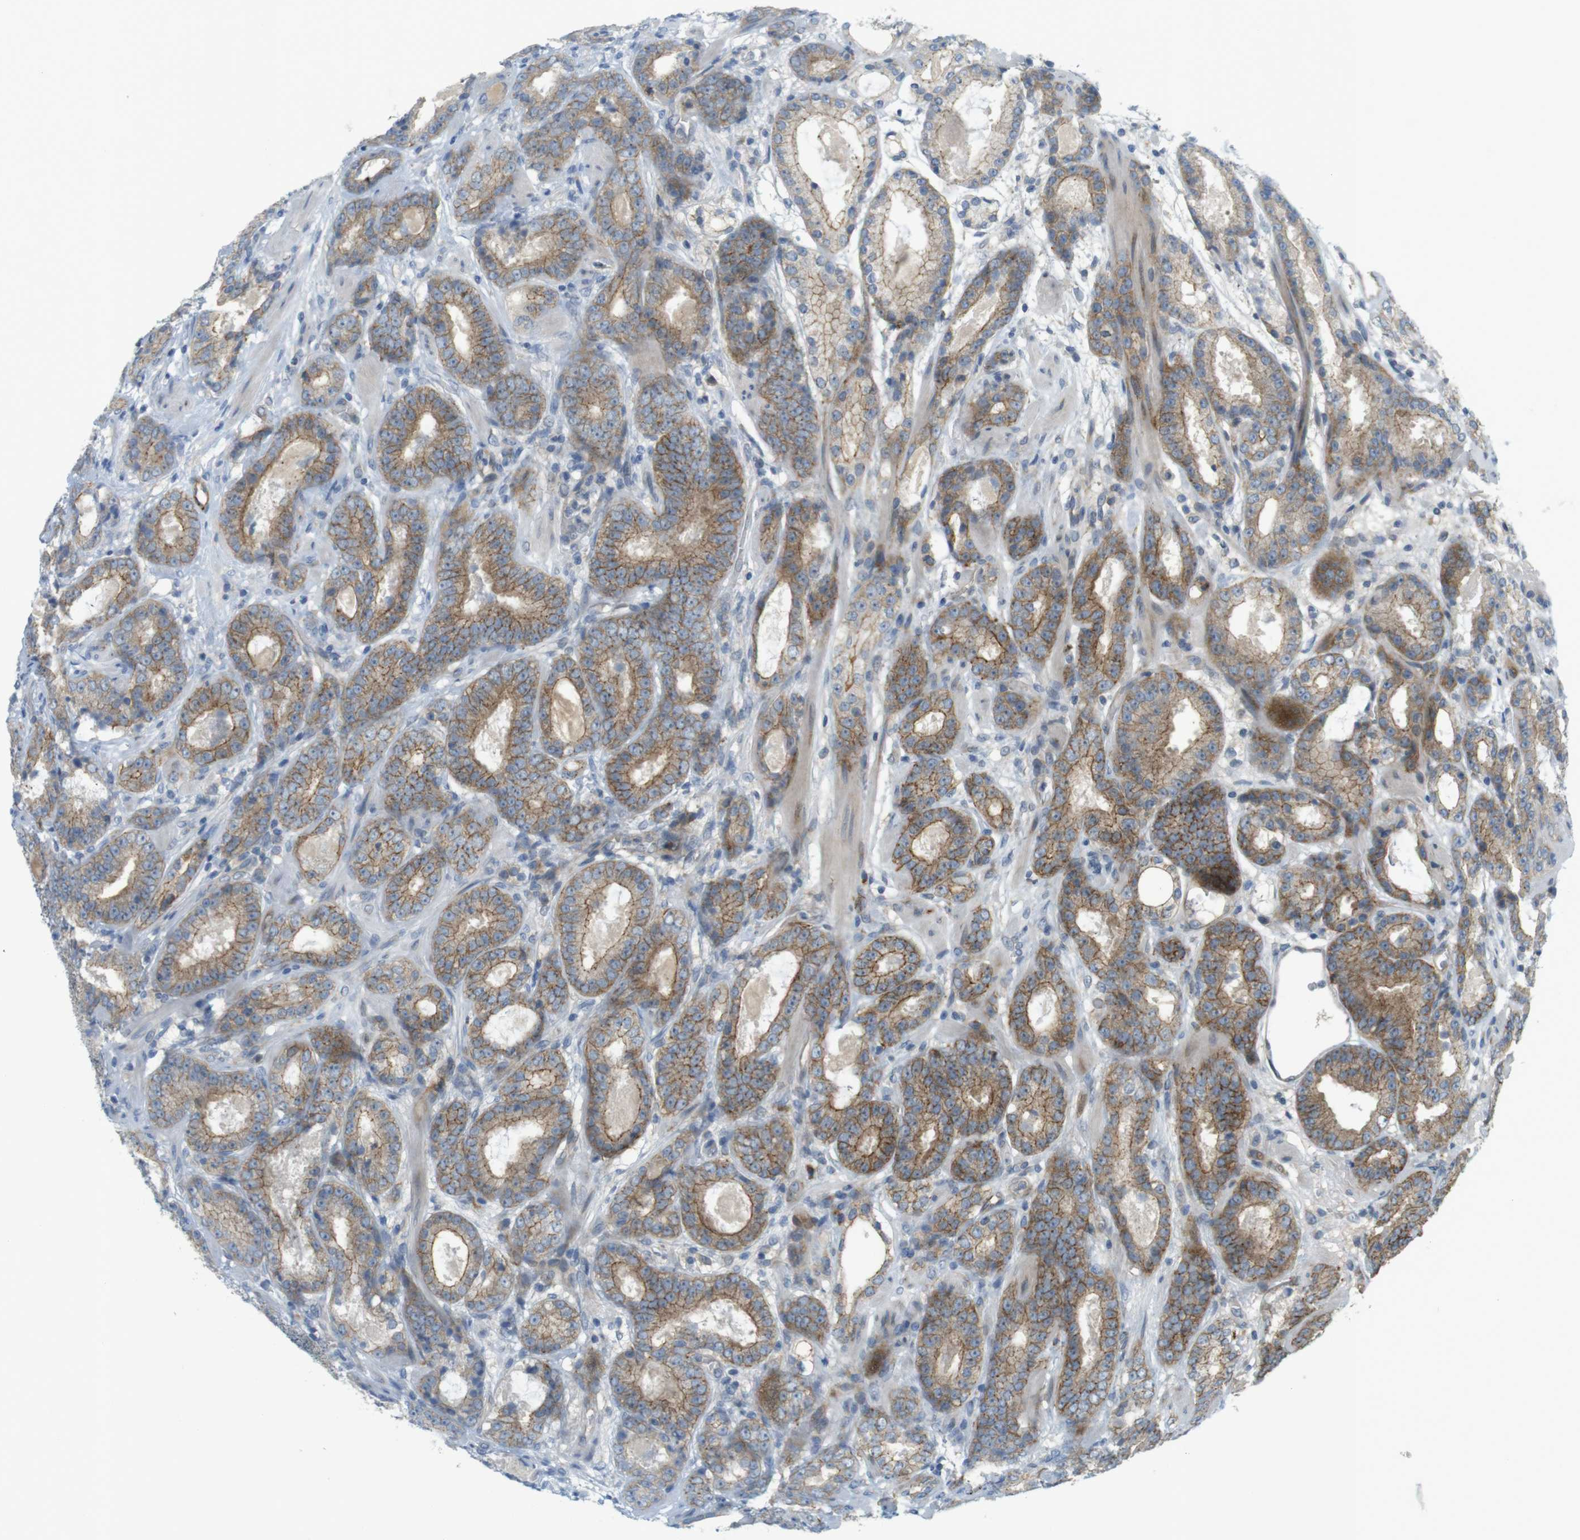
{"staining": {"intensity": "moderate", "quantity": ">75%", "location": "cytoplasmic/membranous"}, "tissue": "prostate cancer", "cell_type": "Tumor cells", "image_type": "cancer", "snomed": [{"axis": "morphology", "description": "Adenocarcinoma, Low grade"}, {"axis": "topography", "description": "Prostate"}], "caption": "Immunohistochemistry of human low-grade adenocarcinoma (prostate) demonstrates medium levels of moderate cytoplasmic/membranous staining in approximately >75% of tumor cells.", "gene": "GJC3", "patient": {"sex": "male", "age": 69}}